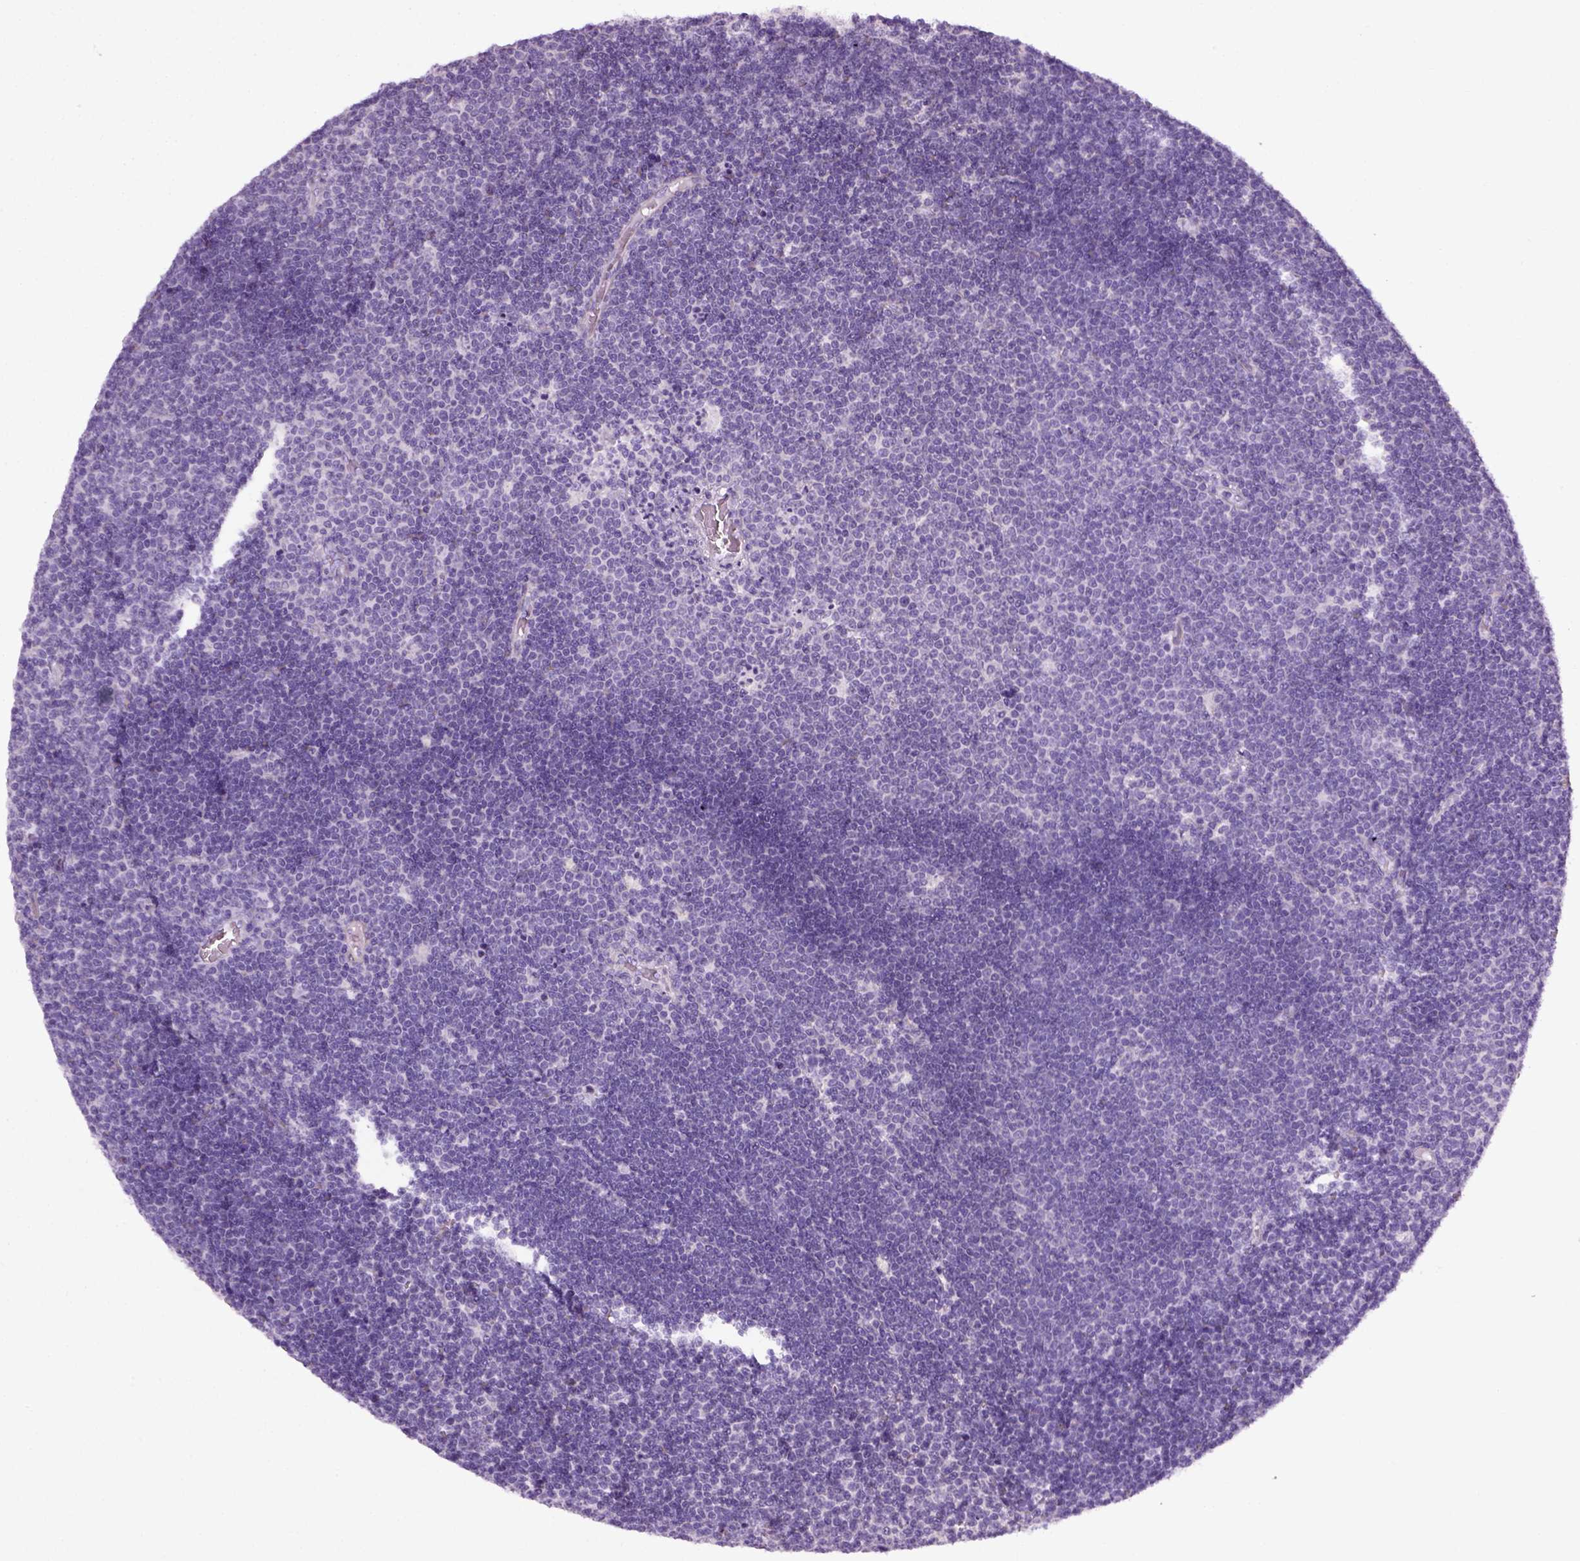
{"staining": {"intensity": "negative", "quantity": "none", "location": "none"}, "tissue": "lymphoma", "cell_type": "Tumor cells", "image_type": "cancer", "snomed": [{"axis": "morphology", "description": "Malignant lymphoma, non-Hodgkin's type, Low grade"}, {"axis": "topography", "description": "Brain"}], "caption": "DAB immunohistochemical staining of human lymphoma reveals no significant staining in tumor cells.", "gene": "FAM161A", "patient": {"sex": "female", "age": 66}}